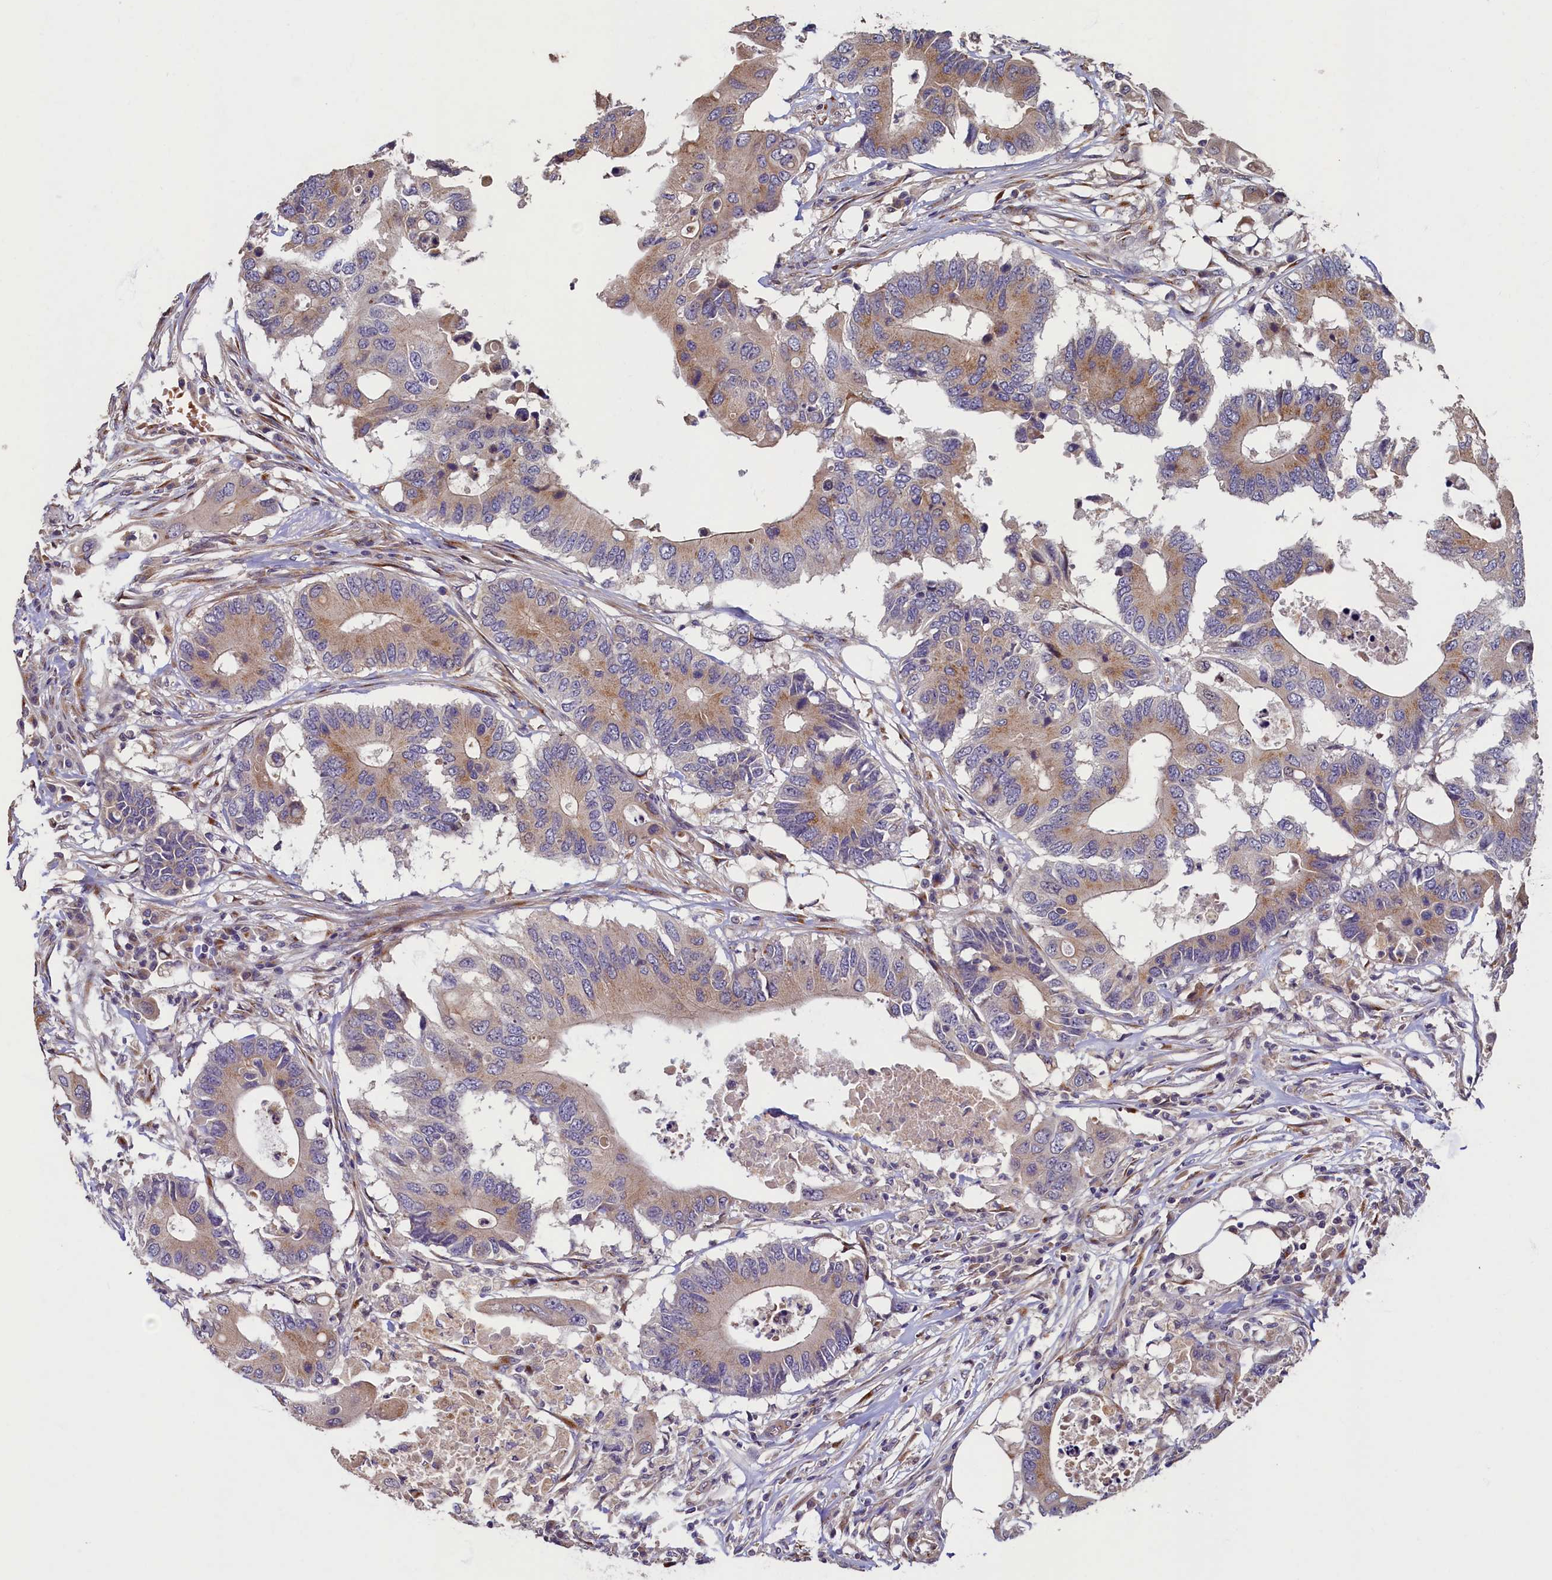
{"staining": {"intensity": "moderate", "quantity": ">75%", "location": "cytoplasmic/membranous"}, "tissue": "colorectal cancer", "cell_type": "Tumor cells", "image_type": "cancer", "snomed": [{"axis": "morphology", "description": "Adenocarcinoma, NOS"}, {"axis": "topography", "description": "Colon"}], "caption": "A histopathology image of colorectal cancer (adenocarcinoma) stained for a protein demonstrates moderate cytoplasmic/membranous brown staining in tumor cells. (Brightfield microscopy of DAB IHC at high magnification).", "gene": "TMEM181", "patient": {"sex": "male", "age": 71}}